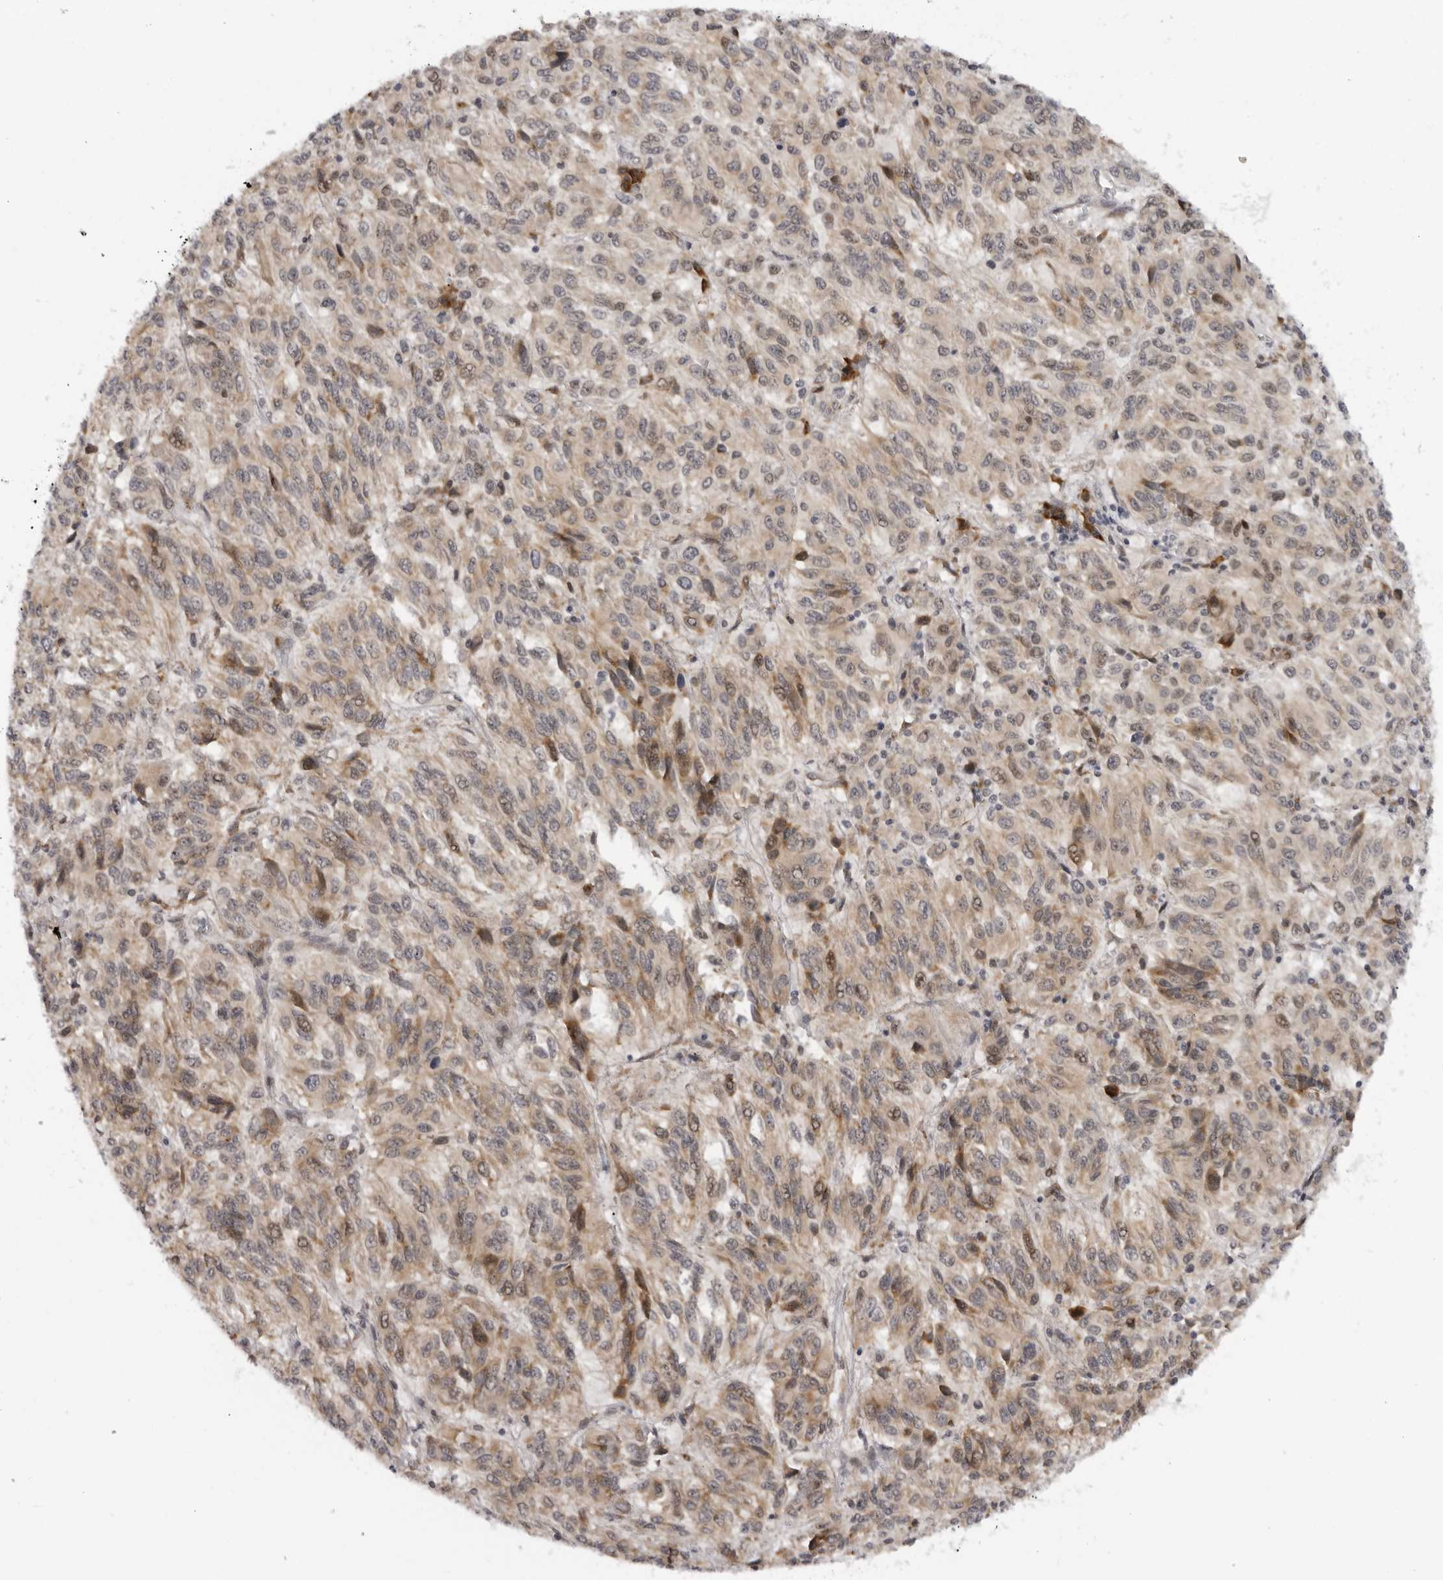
{"staining": {"intensity": "moderate", "quantity": ">75%", "location": "cytoplasmic/membranous,nuclear"}, "tissue": "melanoma", "cell_type": "Tumor cells", "image_type": "cancer", "snomed": [{"axis": "morphology", "description": "Malignant melanoma, Metastatic site"}, {"axis": "topography", "description": "Lung"}], "caption": "Malignant melanoma (metastatic site) tissue displays moderate cytoplasmic/membranous and nuclear staining in approximately >75% of tumor cells The staining was performed using DAB to visualize the protein expression in brown, while the nuclei were stained in blue with hematoxylin (Magnification: 20x).", "gene": "ALPK2", "patient": {"sex": "male", "age": 64}}